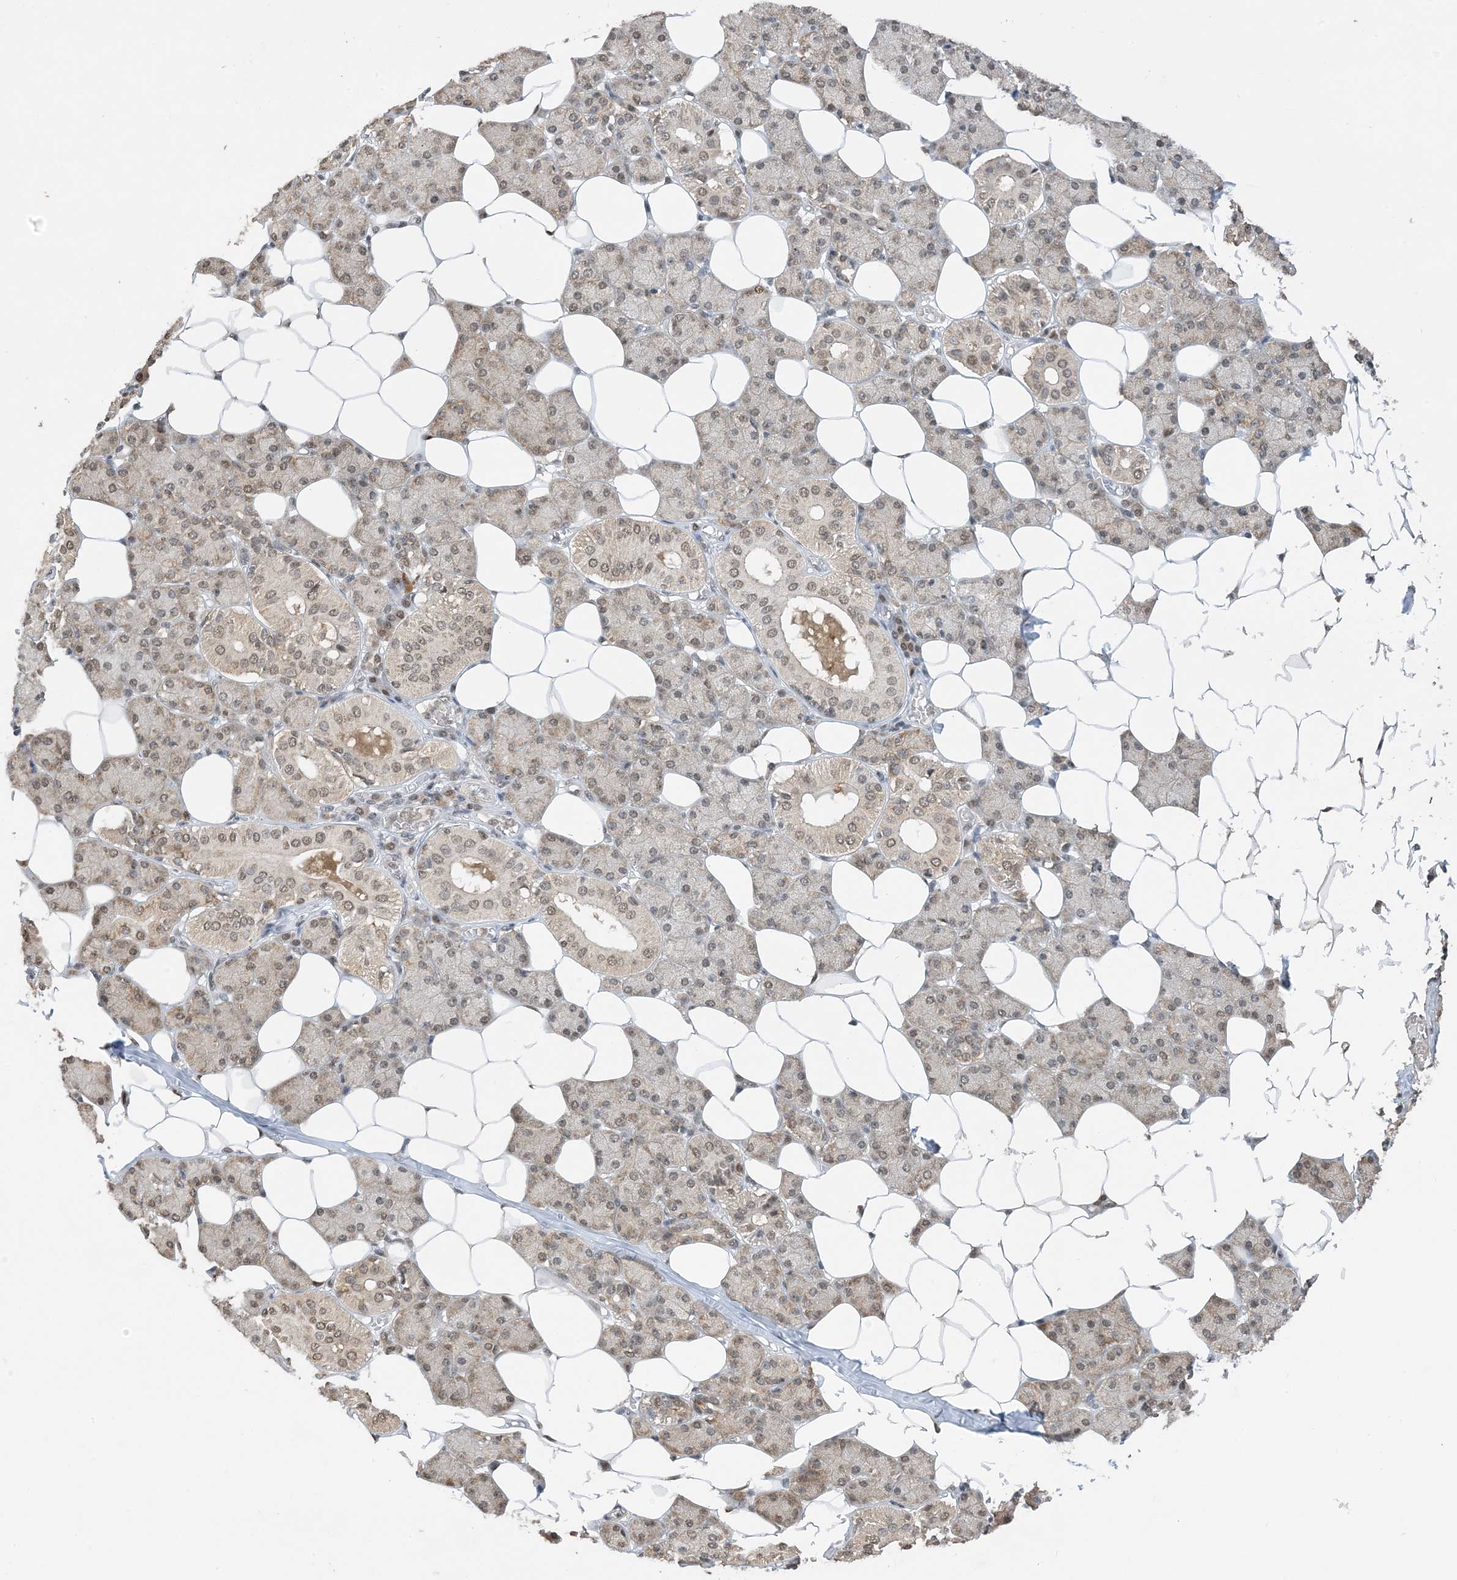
{"staining": {"intensity": "moderate", "quantity": "25%-75%", "location": "cytoplasmic/membranous"}, "tissue": "salivary gland", "cell_type": "Glandular cells", "image_type": "normal", "snomed": [{"axis": "morphology", "description": "Normal tissue, NOS"}, {"axis": "topography", "description": "Salivary gland"}], "caption": "An image of salivary gland stained for a protein demonstrates moderate cytoplasmic/membranous brown staining in glandular cells. (brown staining indicates protein expression, while blue staining denotes nuclei).", "gene": "ACYP2", "patient": {"sex": "female", "age": 33}}